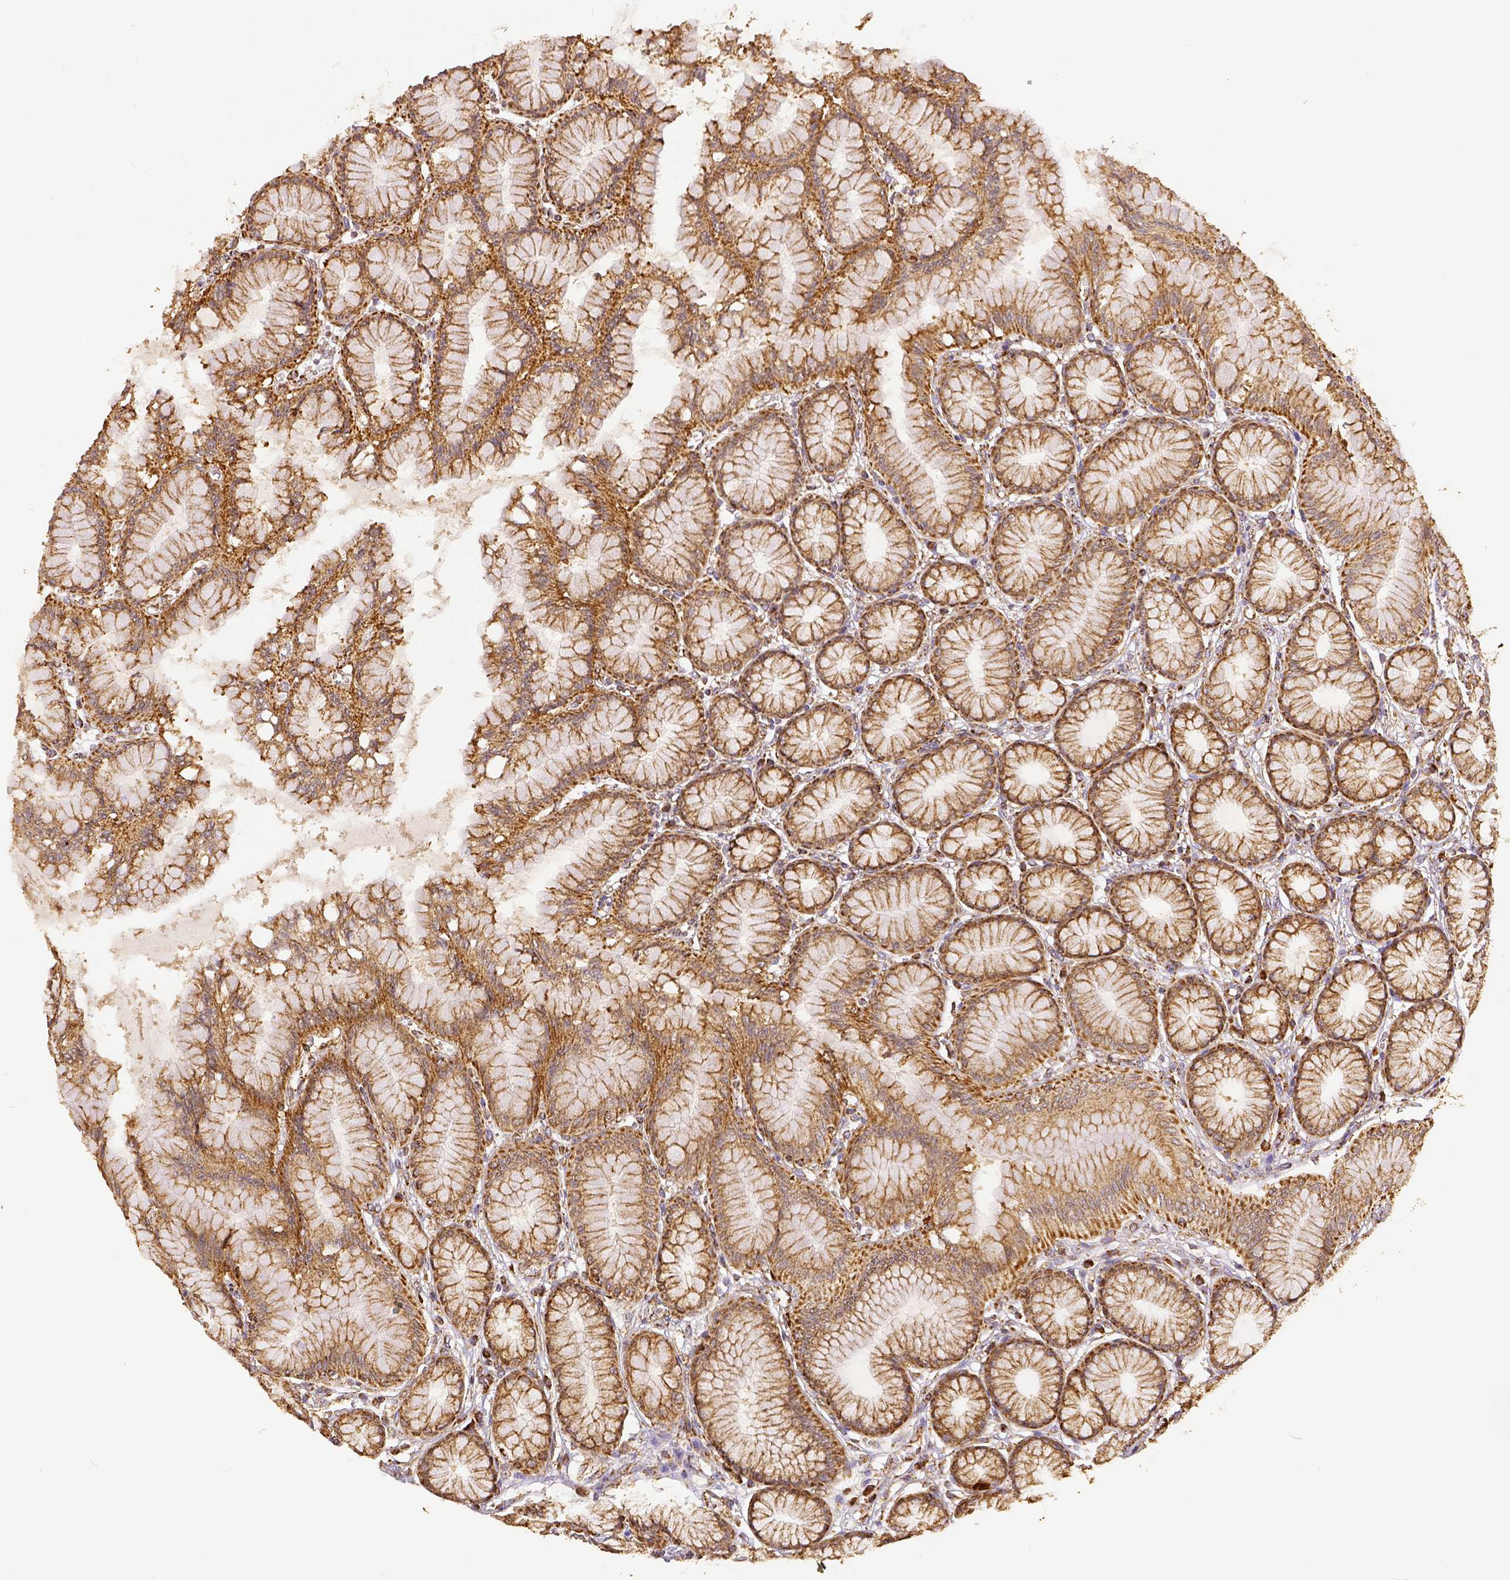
{"staining": {"intensity": "strong", "quantity": "<25%", "location": "cytoplasmic/membranous"}, "tissue": "stomach", "cell_type": "Glandular cells", "image_type": "normal", "snomed": [{"axis": "morphology", "description": "Normal tissue, NOS"}, {"axis": "topography", "description": "Stomach"}, {"axis": "topography", "description": "Stomach, lower"}], "caption": "Immunohistochemical staining of normal human stomach reveals strong cytoplasmic/membranous protein expression in about <25% of glandular cells.", "gene": "SDHB", "patient": {"sex": "male", "age": 76}}